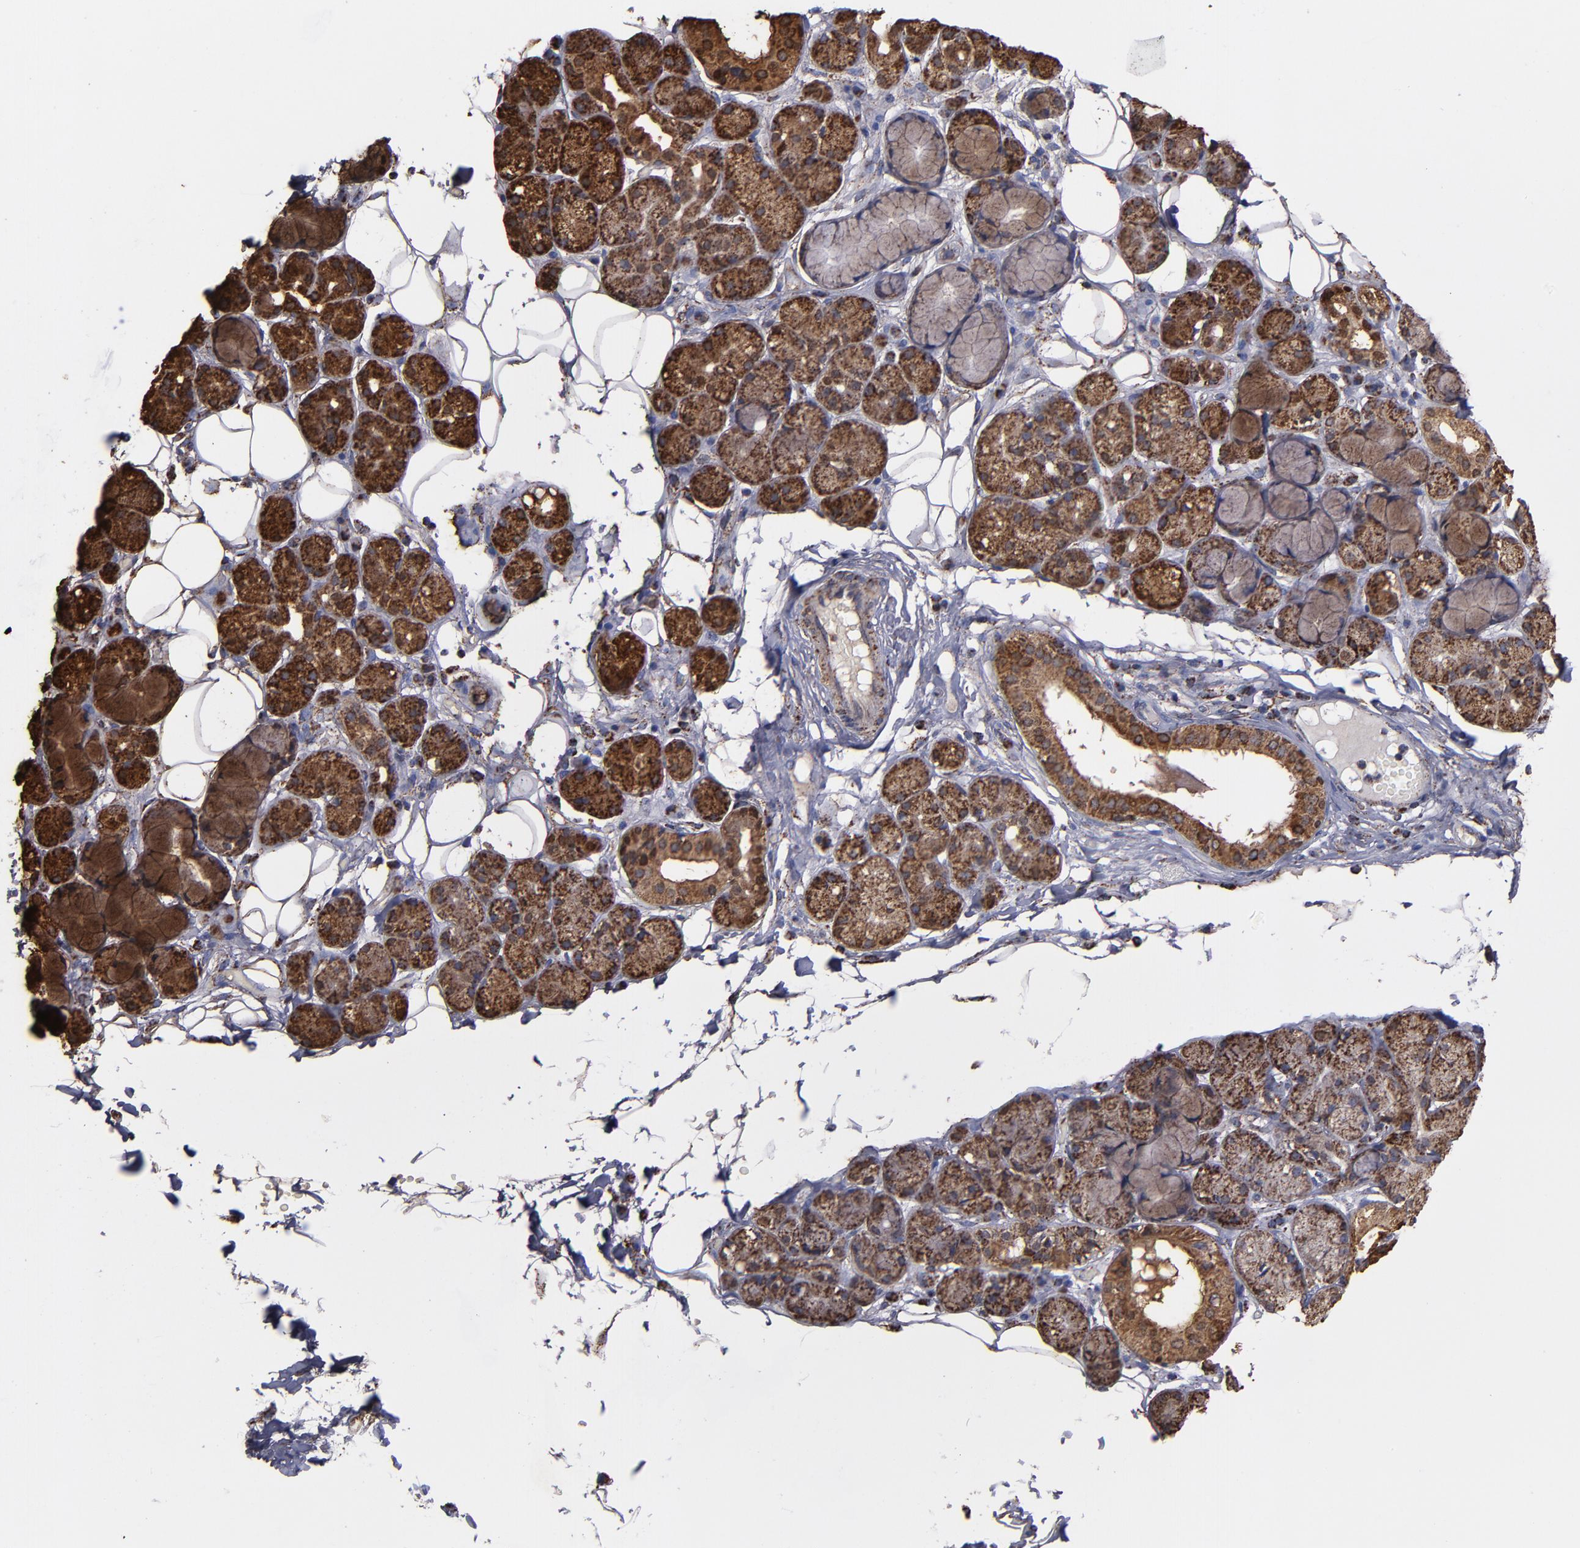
{"staining": {"intensity": "moderate", "quantity": ">75%", "location": "cytoplasmic/membranous"}, "tissue": "salivary gland", "cell_type": "Glandular cells", "image_type": "normal", "snomed": [{"axis": "morphology", "description": "Normal tissue, NOS"}, {"axis": "topography", "description": "Skeletal muscle"}, {"axis": "topography", "description": "Oral tissue"}, {"axis": "topography", "description": "Salivary gland"}, {"axis": "topography", "description": "Peripheral nerve tissue"}], "caption": "Immunohistochemistry (DAB) staining of unremarkable human salivary gland reveals moderate cytoplasmic/membranous protein expression in about >75% of glandular cells.", "gene": "SOD2", "patient": {"sex": "male", "age": 54}}